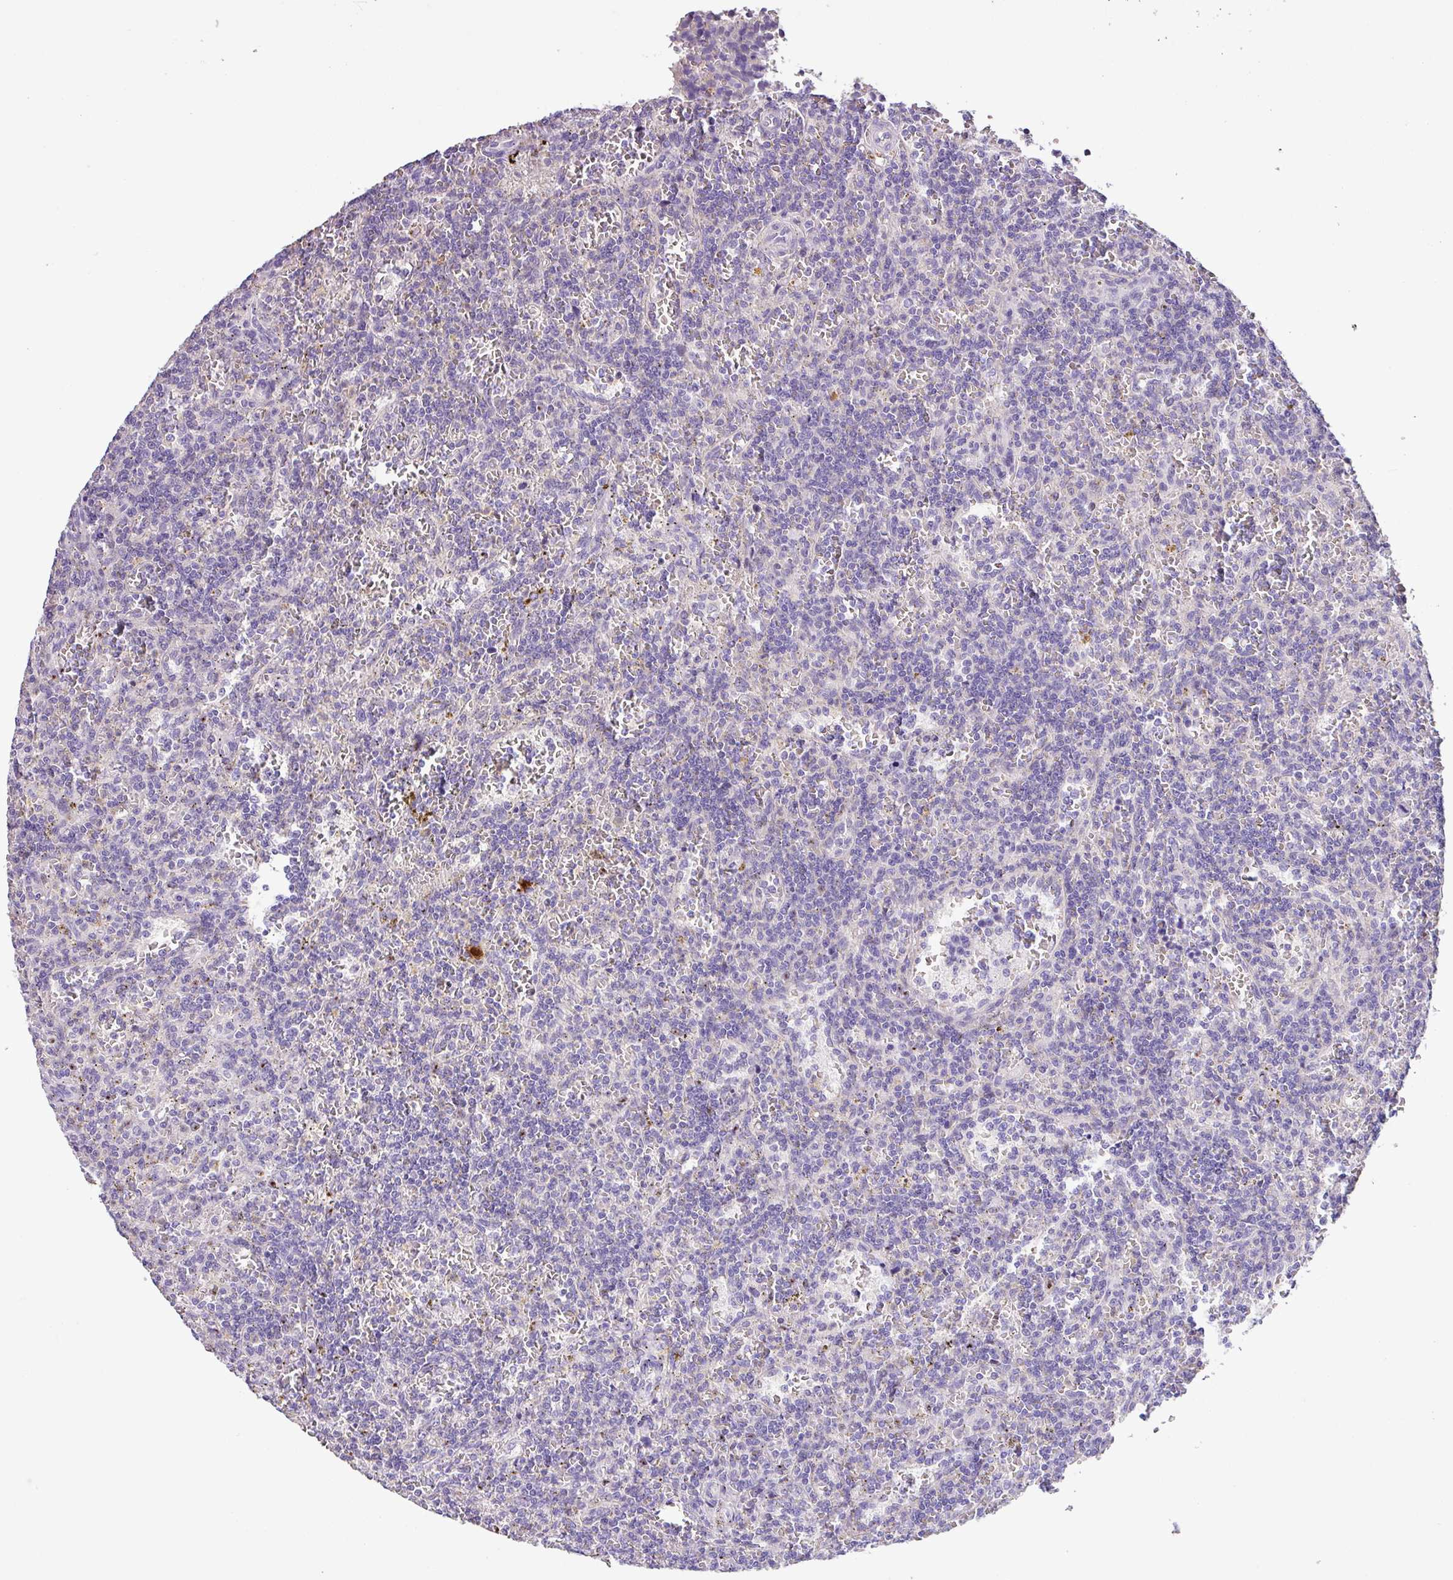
{"staining": {"intensity": "negative", "quantity": "none", "location": "none"}, "tissue": "lymphoma", "cell_type": "Tumor cells", "image_type": "cancer", "snomed": [{"axis": "morphology", "description": "Malignant lymphoma, non-Hodgkin's type, Low grade"}, {"axis": "topography", "description": "Spleen"}], "caption": "The histopathology image exhibits no staining of tumor cells in low-grade malignant lymphoma, non-Hodgkin's type.", "gene": "ZG16", "patient": {"sex": "male", "age": 73}}